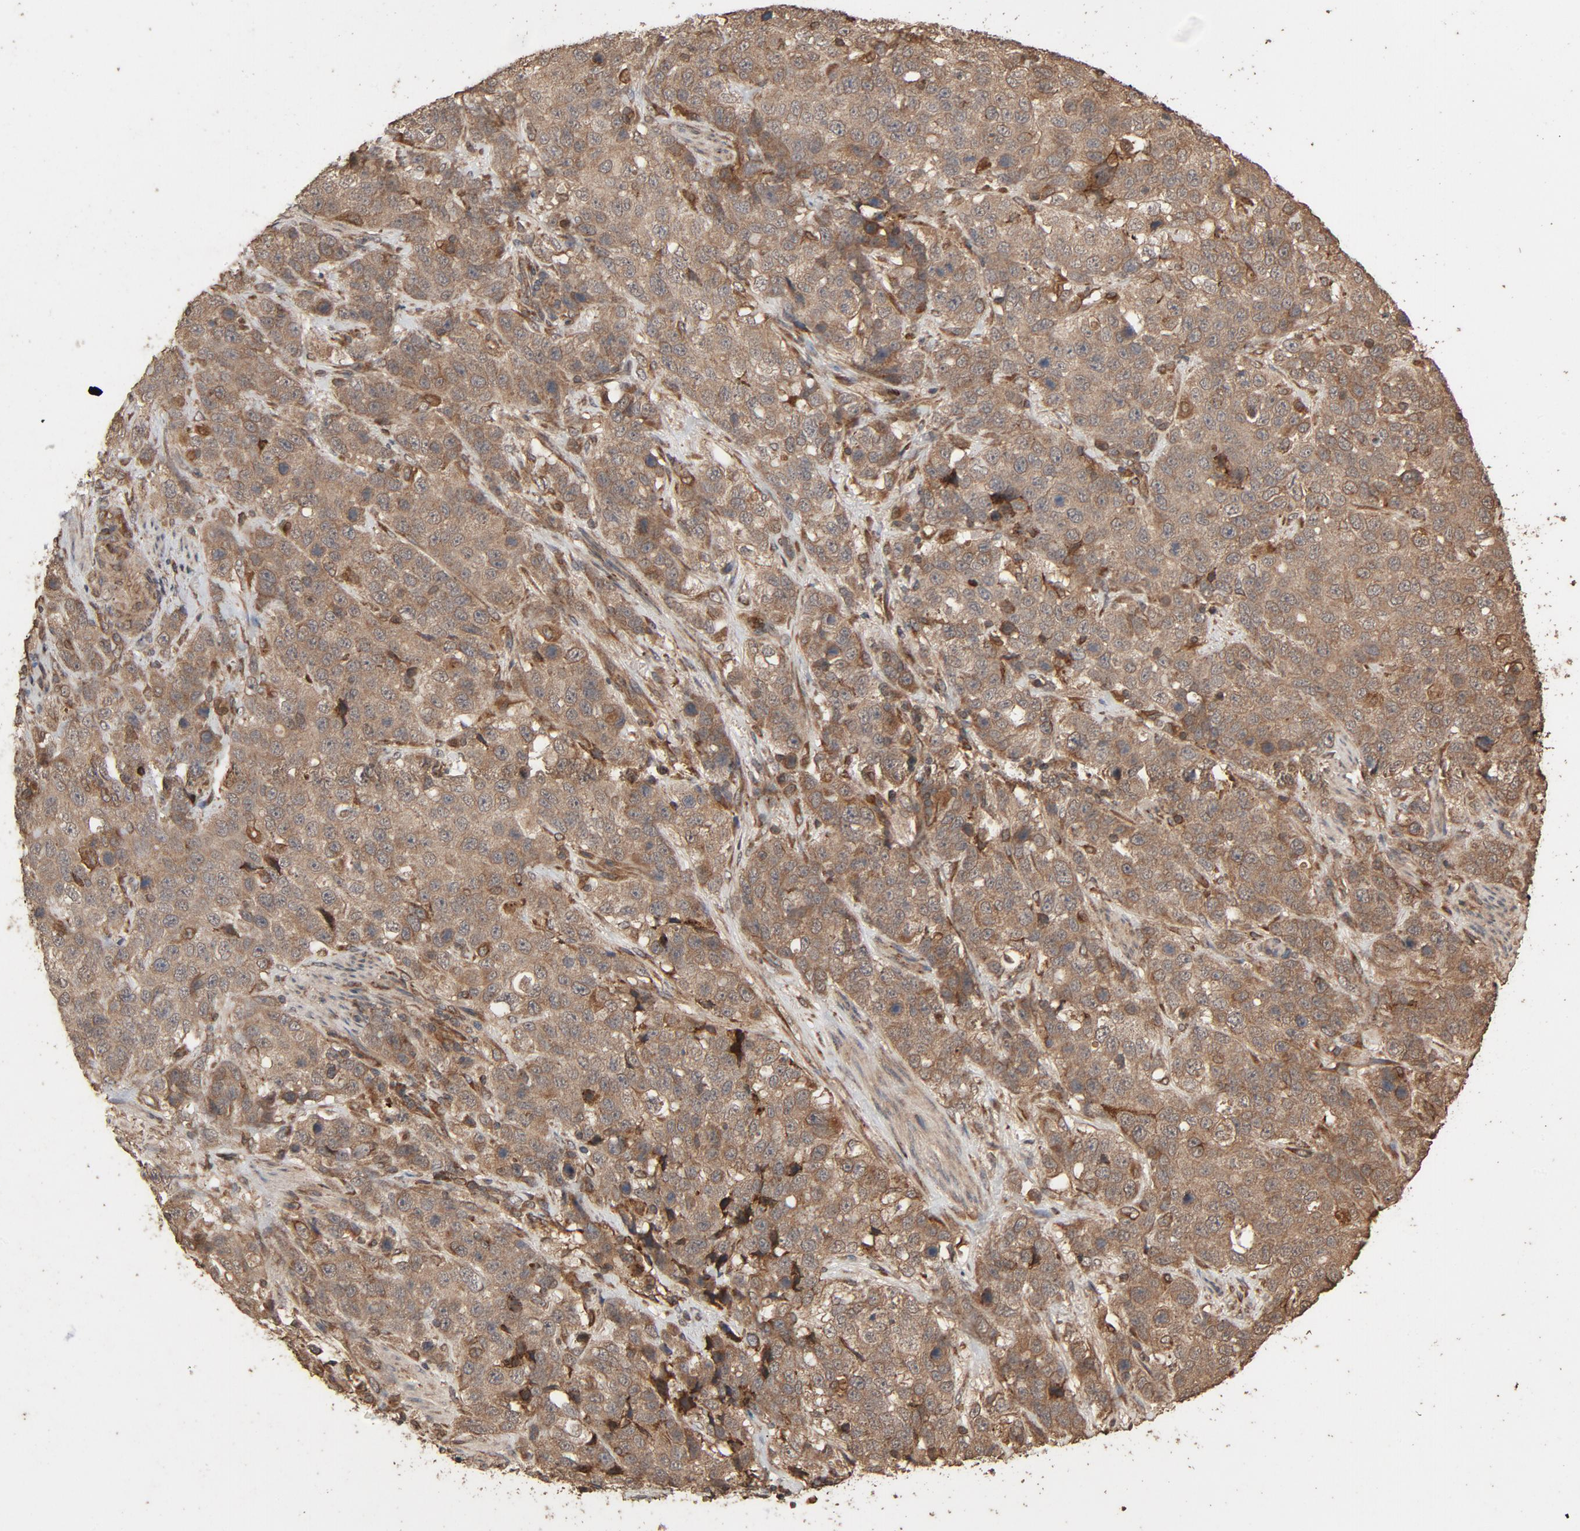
{"staining": {"intensity": "moderate", "quantity": ">75%", "location": "cytoplasmic/membranous"}, "tissue": "stomach cancer", "cell_type": "Tumor cells", "image_type": "cancer", "snomed": [{"axis": "morphology", "description": "Normal tissue, NOS"}, {"axis": "morphology", "description": "Adenocarcinoma, NOS"}, {"axis": "topography", "description": "Stomach"}], "caption": "The micrograph demonstrates immunohistochemical staining of adenocarcinoma (stomach). There is moderate cytoplasmic/membranous expression is seen in about >75% of tumor cells. The staining was performed using DAB to visualize the protein expression in brown, while the nuclei were stained in blue with hematoxylin (Magnification: 20x).", "gene": "RPS6KA6", "patient": {"sex": "male", "age": 48}}